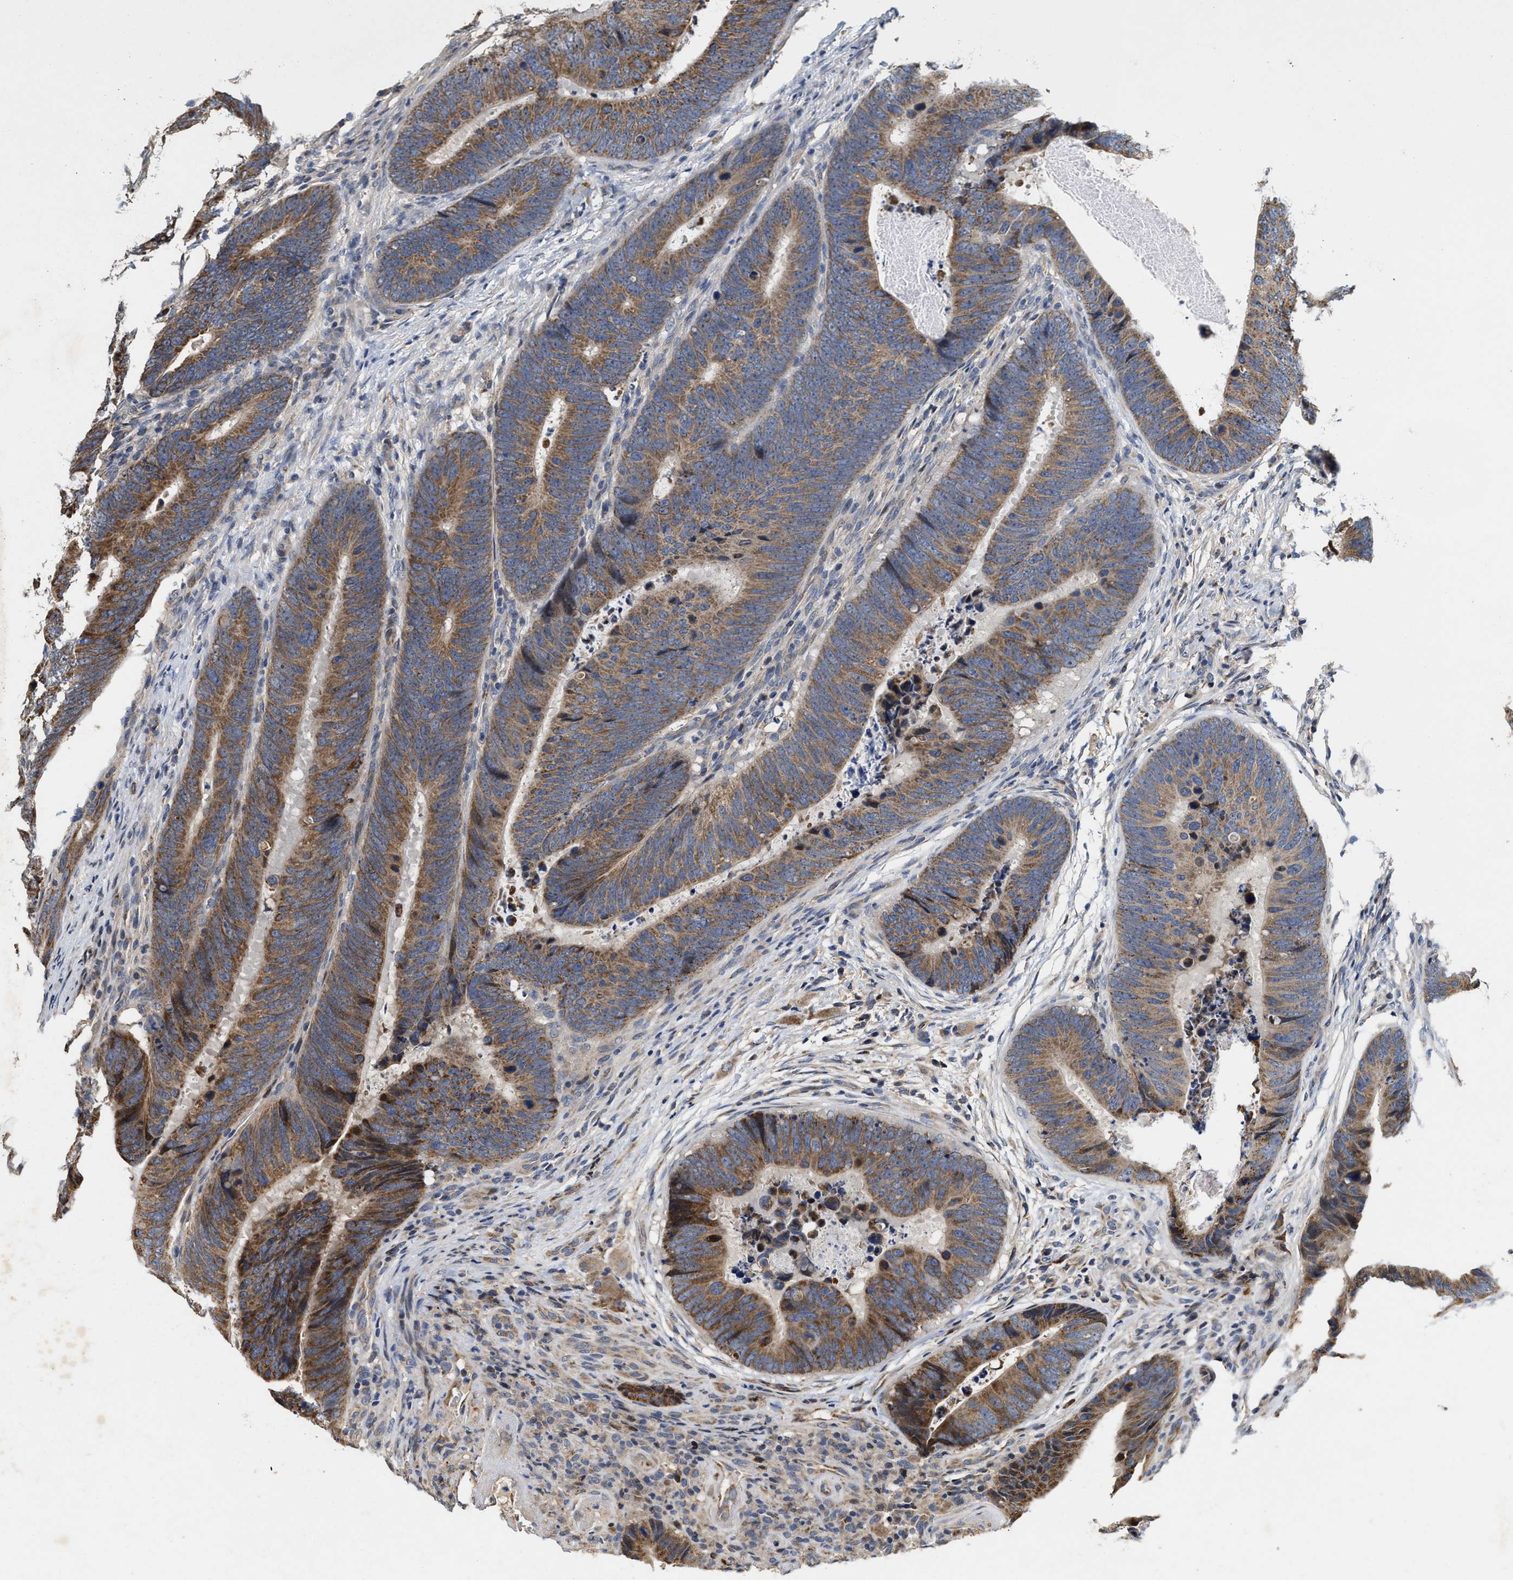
{"staining": {"intensity": "moderate", "quantity": ">75%", "location": "cytoplasmic/membranous"}, "tissue": "colorectal cancer", "cell_type": "Tumor cells", "image_type": "cancer", "snomed": [{"axis": "morphology", "description": "Adenocarcinoma, NOS"}, {"axis": "topography", "description": "Colon"}], "caption": "An image of human colorectal adenocarcinoma stained for a protein reveals moderate cytoplasmic/membranous brown staining in tumor cells. The staining is performed using DAB (3,3'-diaminobenzidine) brown chromogen to label protein expression. The nuclei are counter-stained blue using hematoxylin.", "gene": "SCYL2", "patient": {"sex": "male", "age": 56}}